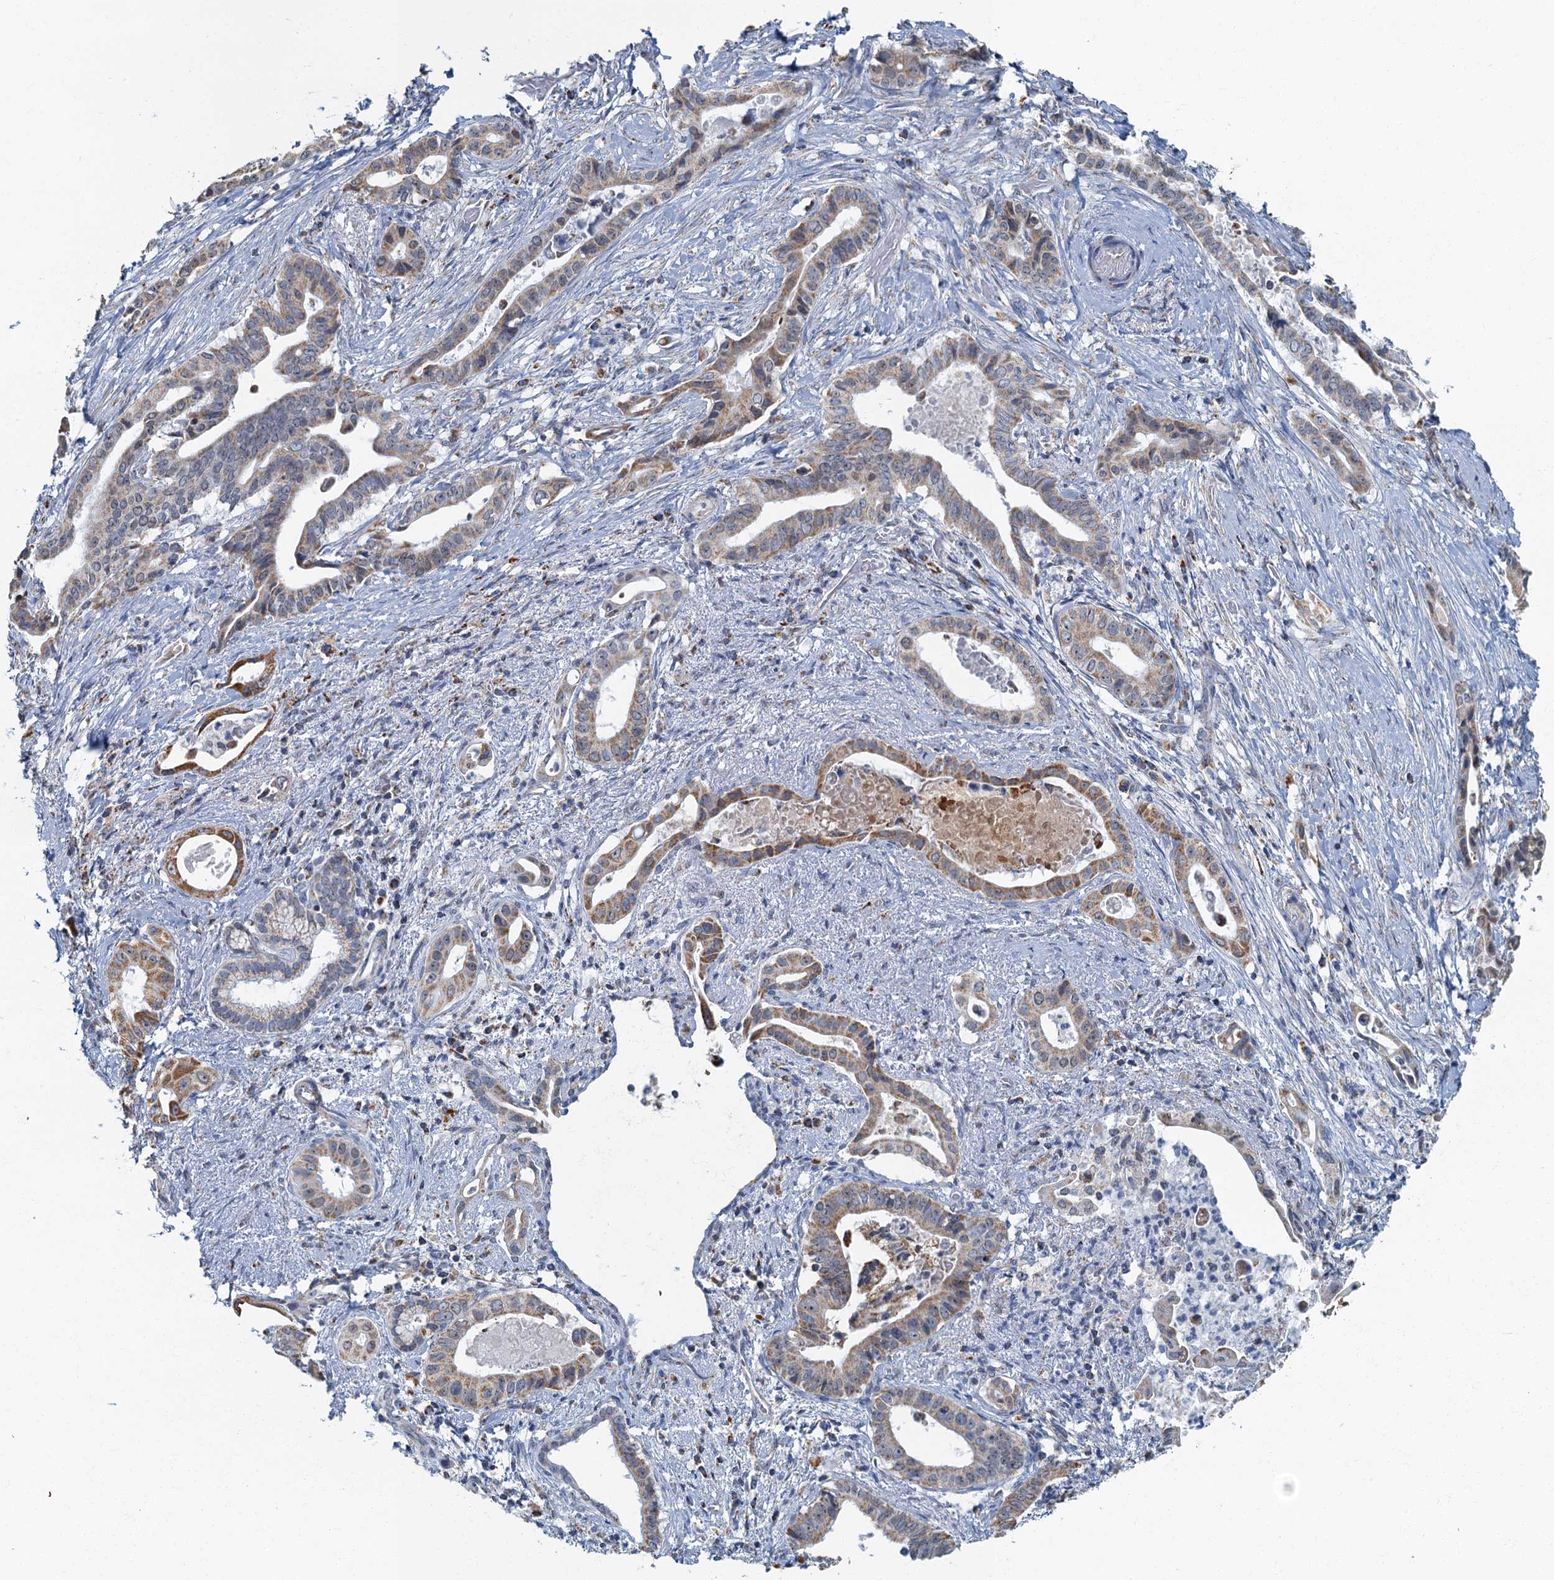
{"staining": {"intensity": "moderate", "quantity": "<25%", "location": "cytoplasmic/membranous"}, "tissue": "pancreatic cancer", "cell_type": "Tumor cells", "image_type": "cancer", "snomed": [{"axis": "morphology", "description": "Adenocarcinoma, NOS"}, {"axis": "topography", "description": "Pancreas"}], "caption": "Immunohistochemical staining of human pancreatic cancer (adenocarcinoma) displays moderate cytoplasmic/membranous protein staining in about <25% of tumor cells.", "gene": "RAD9B", "patient": {"sex": "female", "age": 77}}